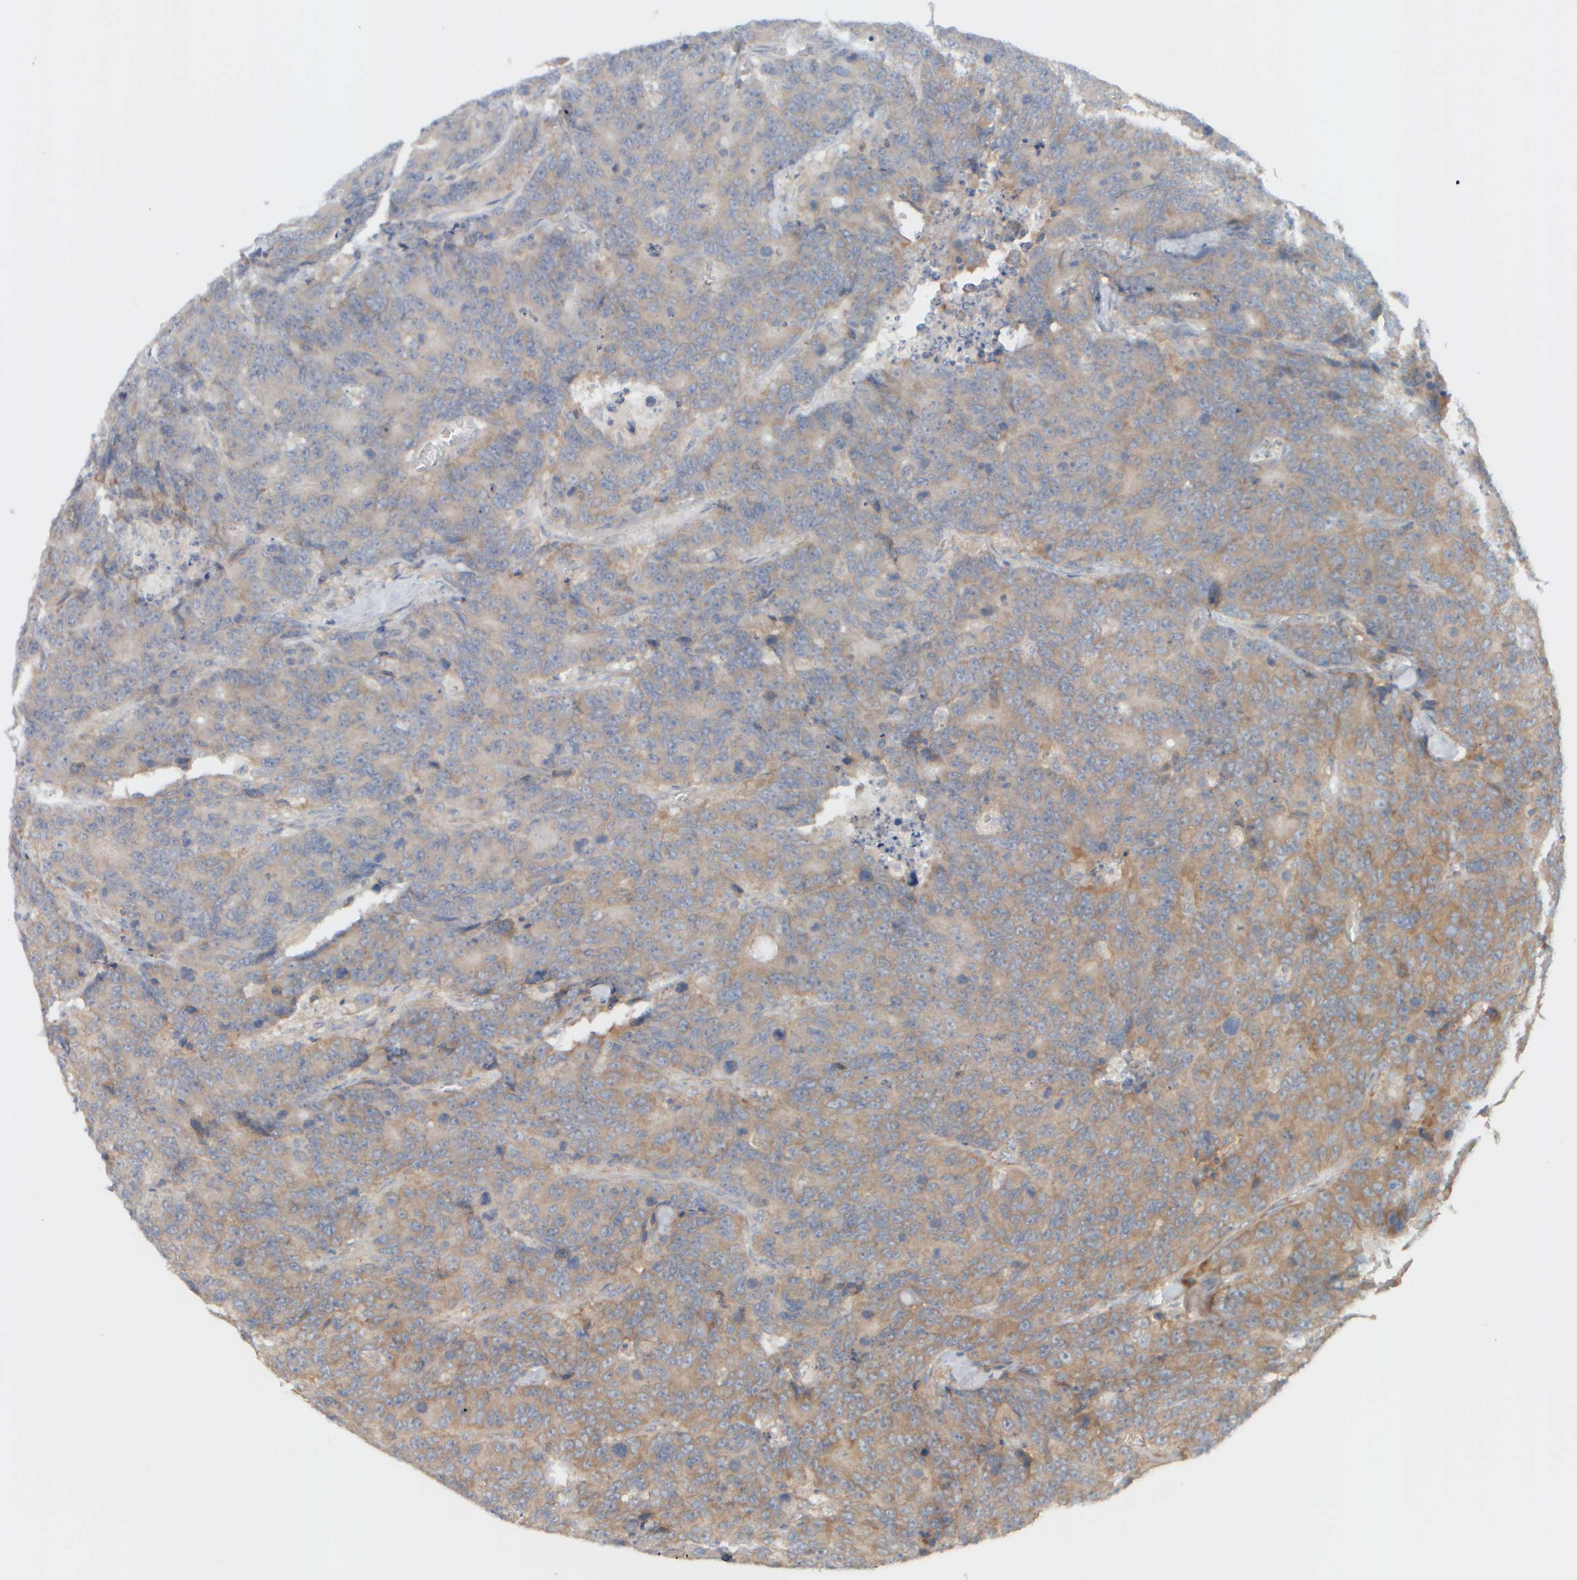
{"staining": {"intensity": "weak", "quantity": ">75%", "location": "cytoplasmic/membranous"}, "tissue": "colorectal cancer", "cell_type": "Tumor cells", "image_type": "cancer", "snomed": [{"axis": "morphology", "description": "Adenocarcinoma, NOS"}, {"axis": "topography", "description": "Colon"}], "caption": "Immunohistochemical staining of colorectal cancer (adenocarcinoma) reveals weak cytoplasmic/membranous protein positivity in about >75% of tumor cells.", "gene": "EIF2B3", "patient": {"sex": "female", "age": 86}}